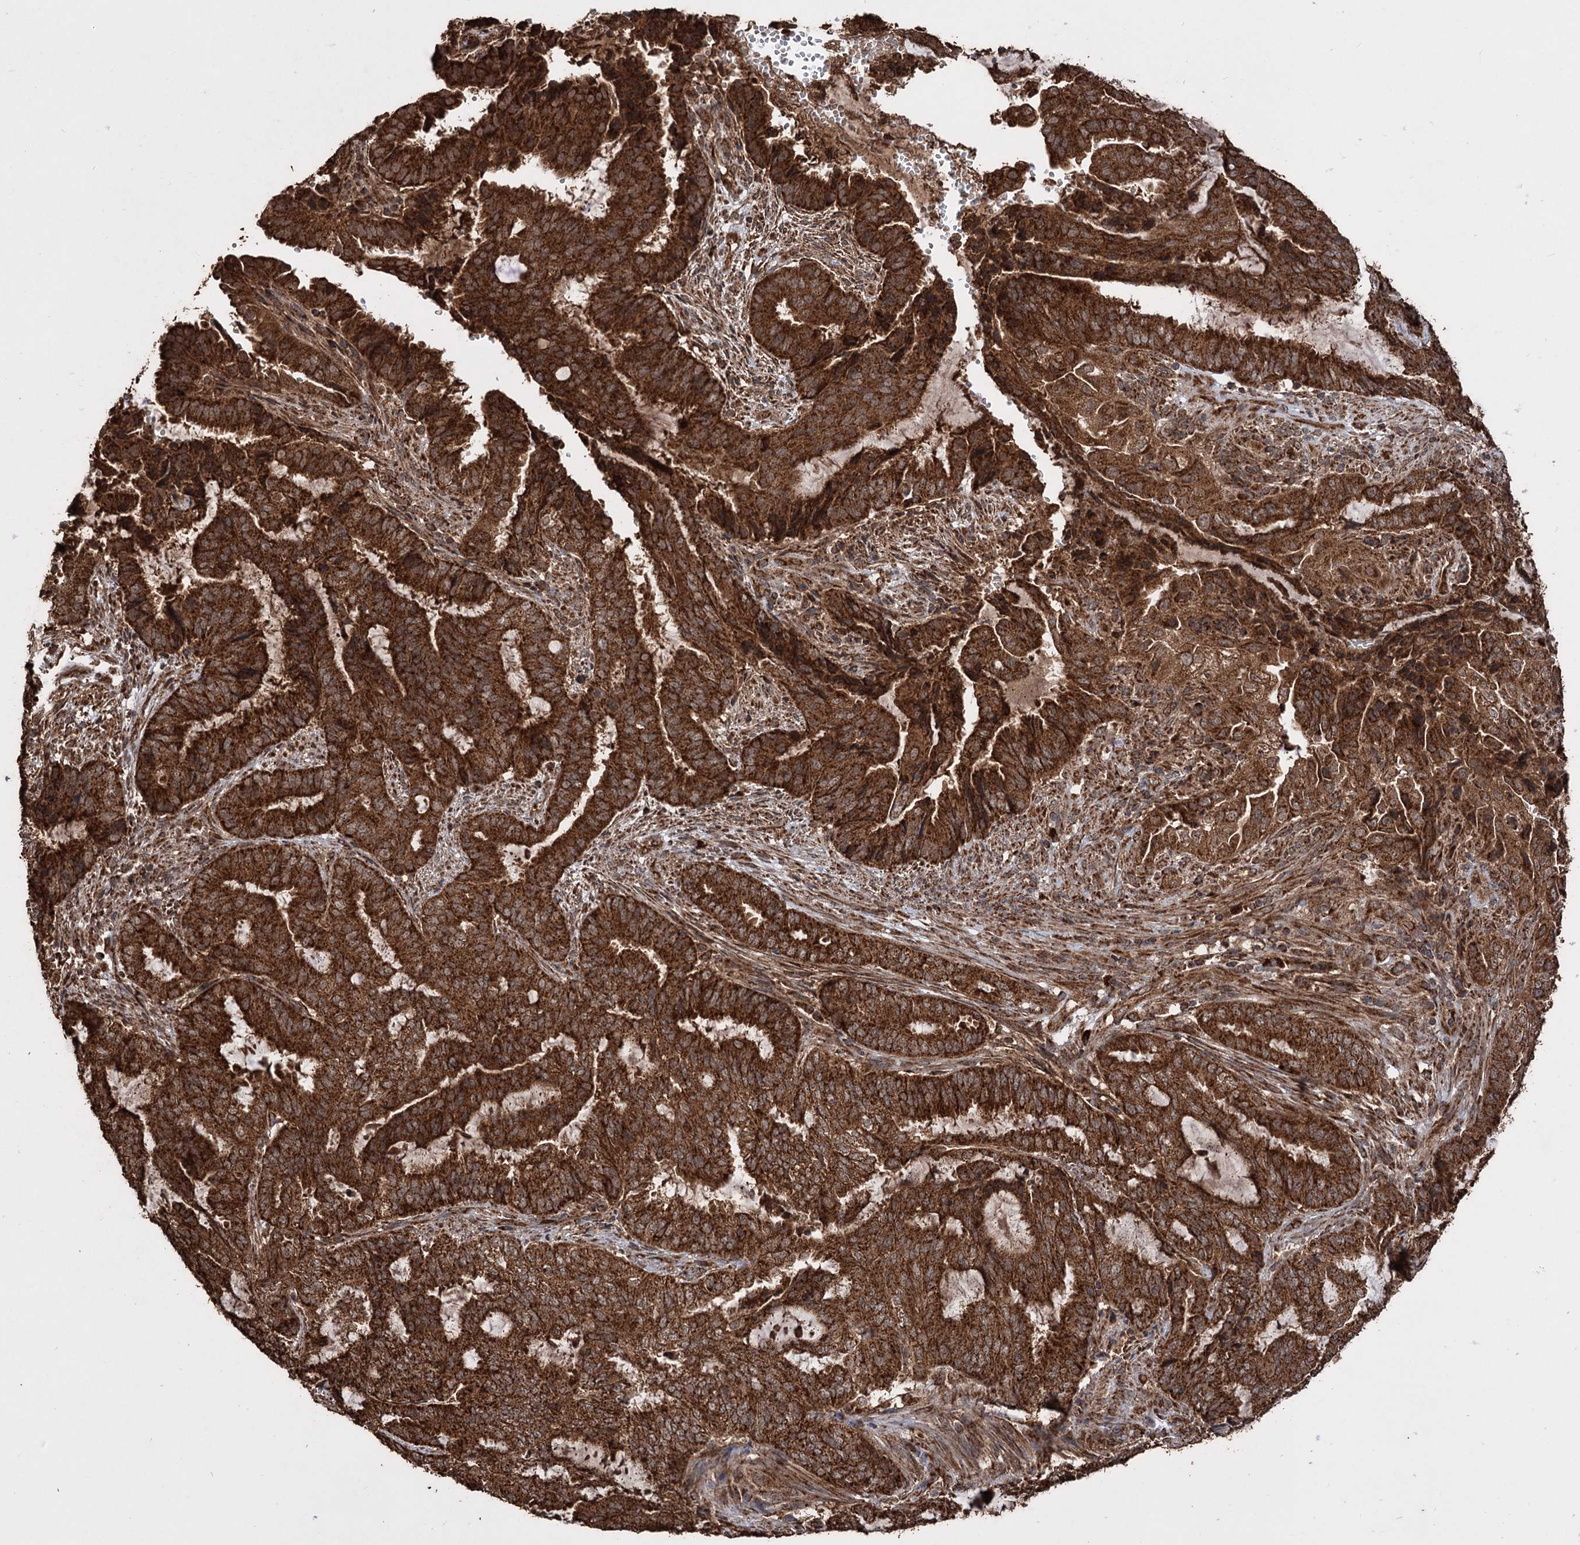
{"staining": {"intensity": "strong", "quantity": ">75%", "location": "cytoplasmic/membranous"}, "tissue": "endometrial cancer", "cell_type": "Tumor cells", "image_type": "cancer", "snomed": [{"axis": "morphology", "description": "Adenocarcinoma, NOS"}, {"axis": "topography", "description": "Endometrium"}], "caption": "DAB immunohistochemical staining of endometrial cancer exhibits strong cytoplasmic/membranous protein staining in about >75% of tumor cells.", "gene": "IPO4", "patient": {"sex": "female", "age": 51}}